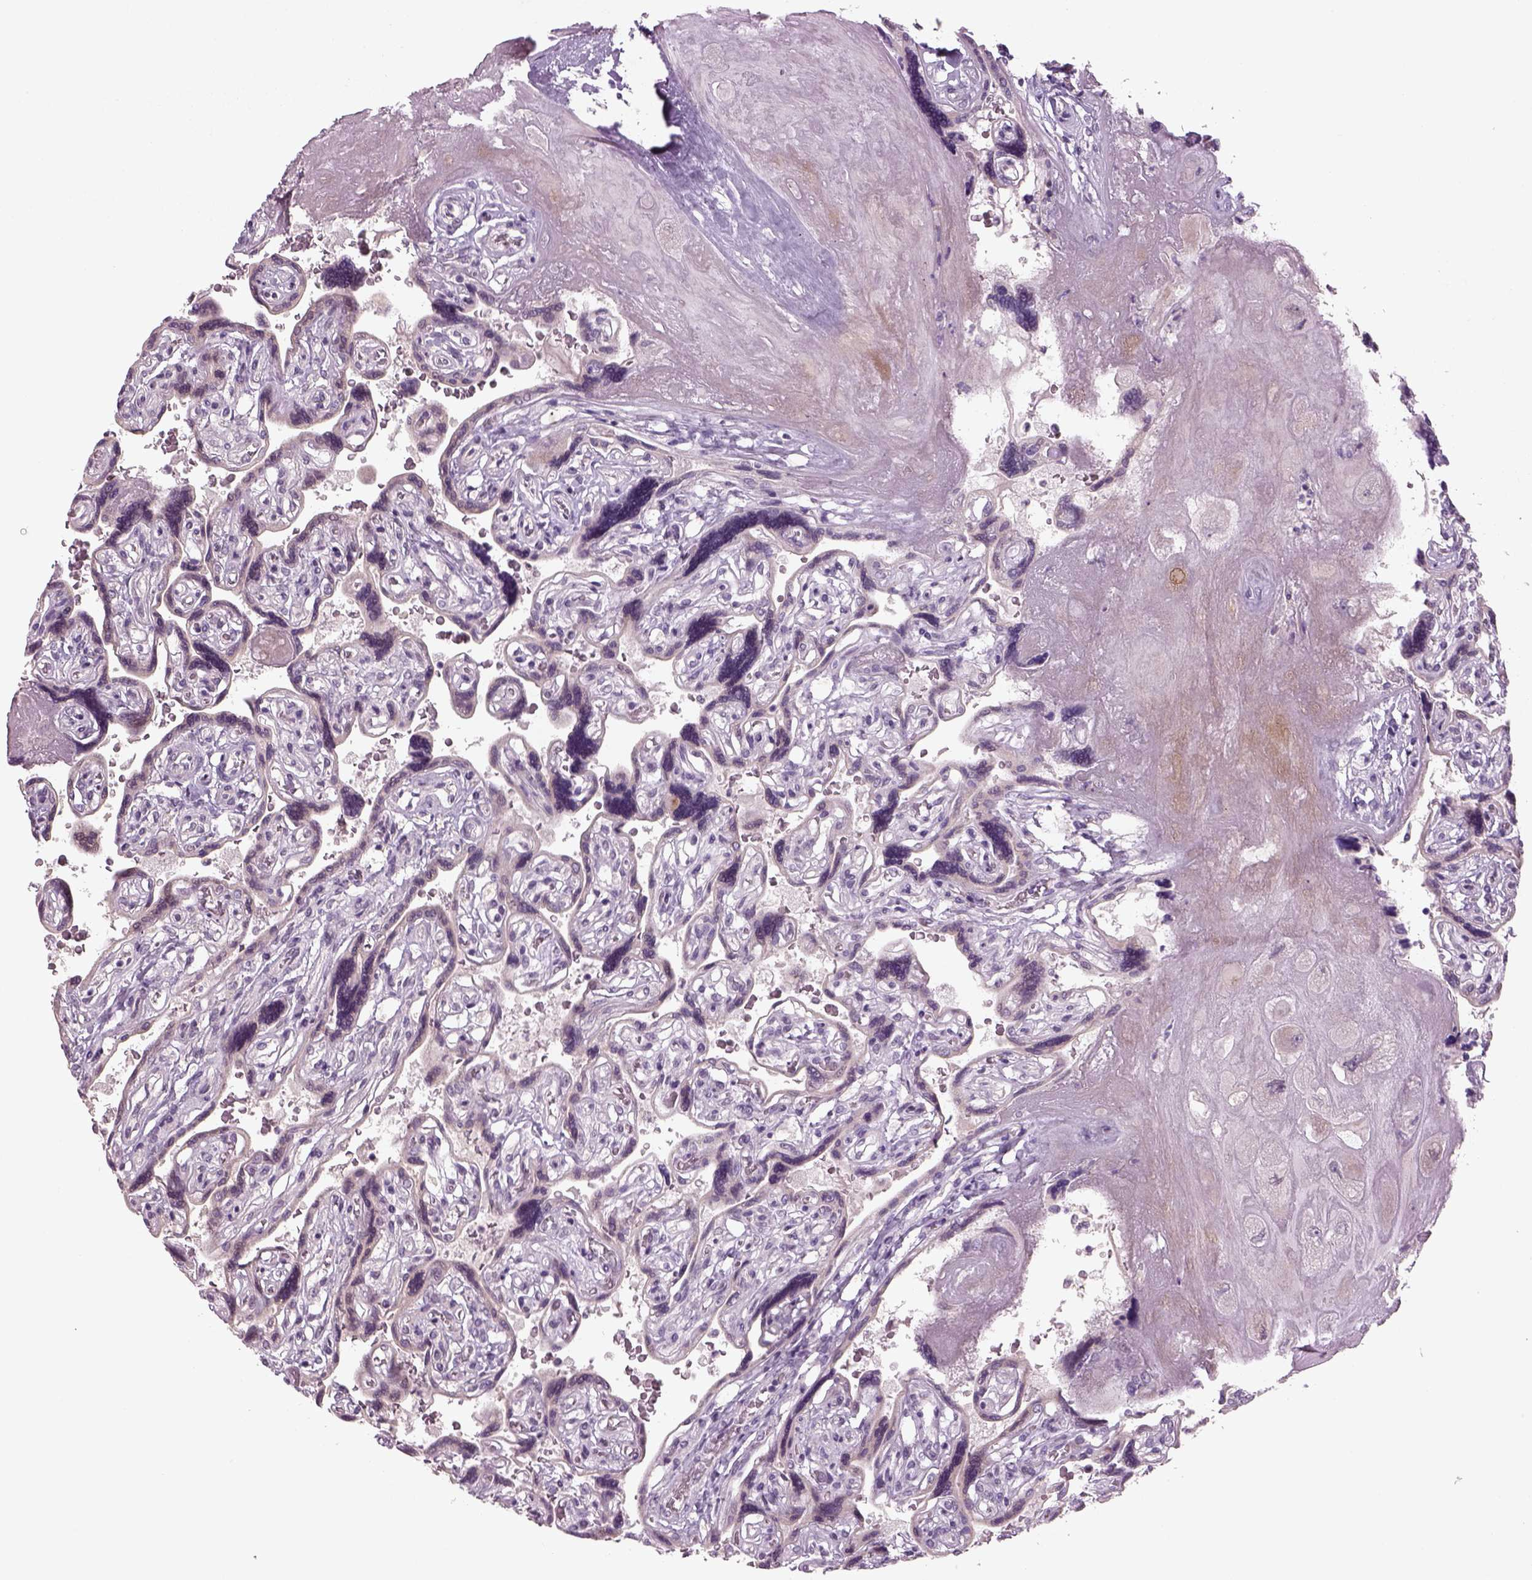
{"staining": {"intensity": "negative", "quantity": "none", "location": "none"}, "tissue": "placenta", "cell_type": "Decidual cells", "image_type": "normal", "snomed": [{"axis": "morphology", "description": "Normal tissue, NOS"}, {"axis": "topography", "description": "Placenta"}], "caption": "There is no significant expression in decidual cells of placenta. (DAB (3,3'-diaminobenzidine) immunohistochemistry (IHC) with hematoxylin counter stain).", "gene": "PENK", "patient": {"sex": "female", "age": 32}}